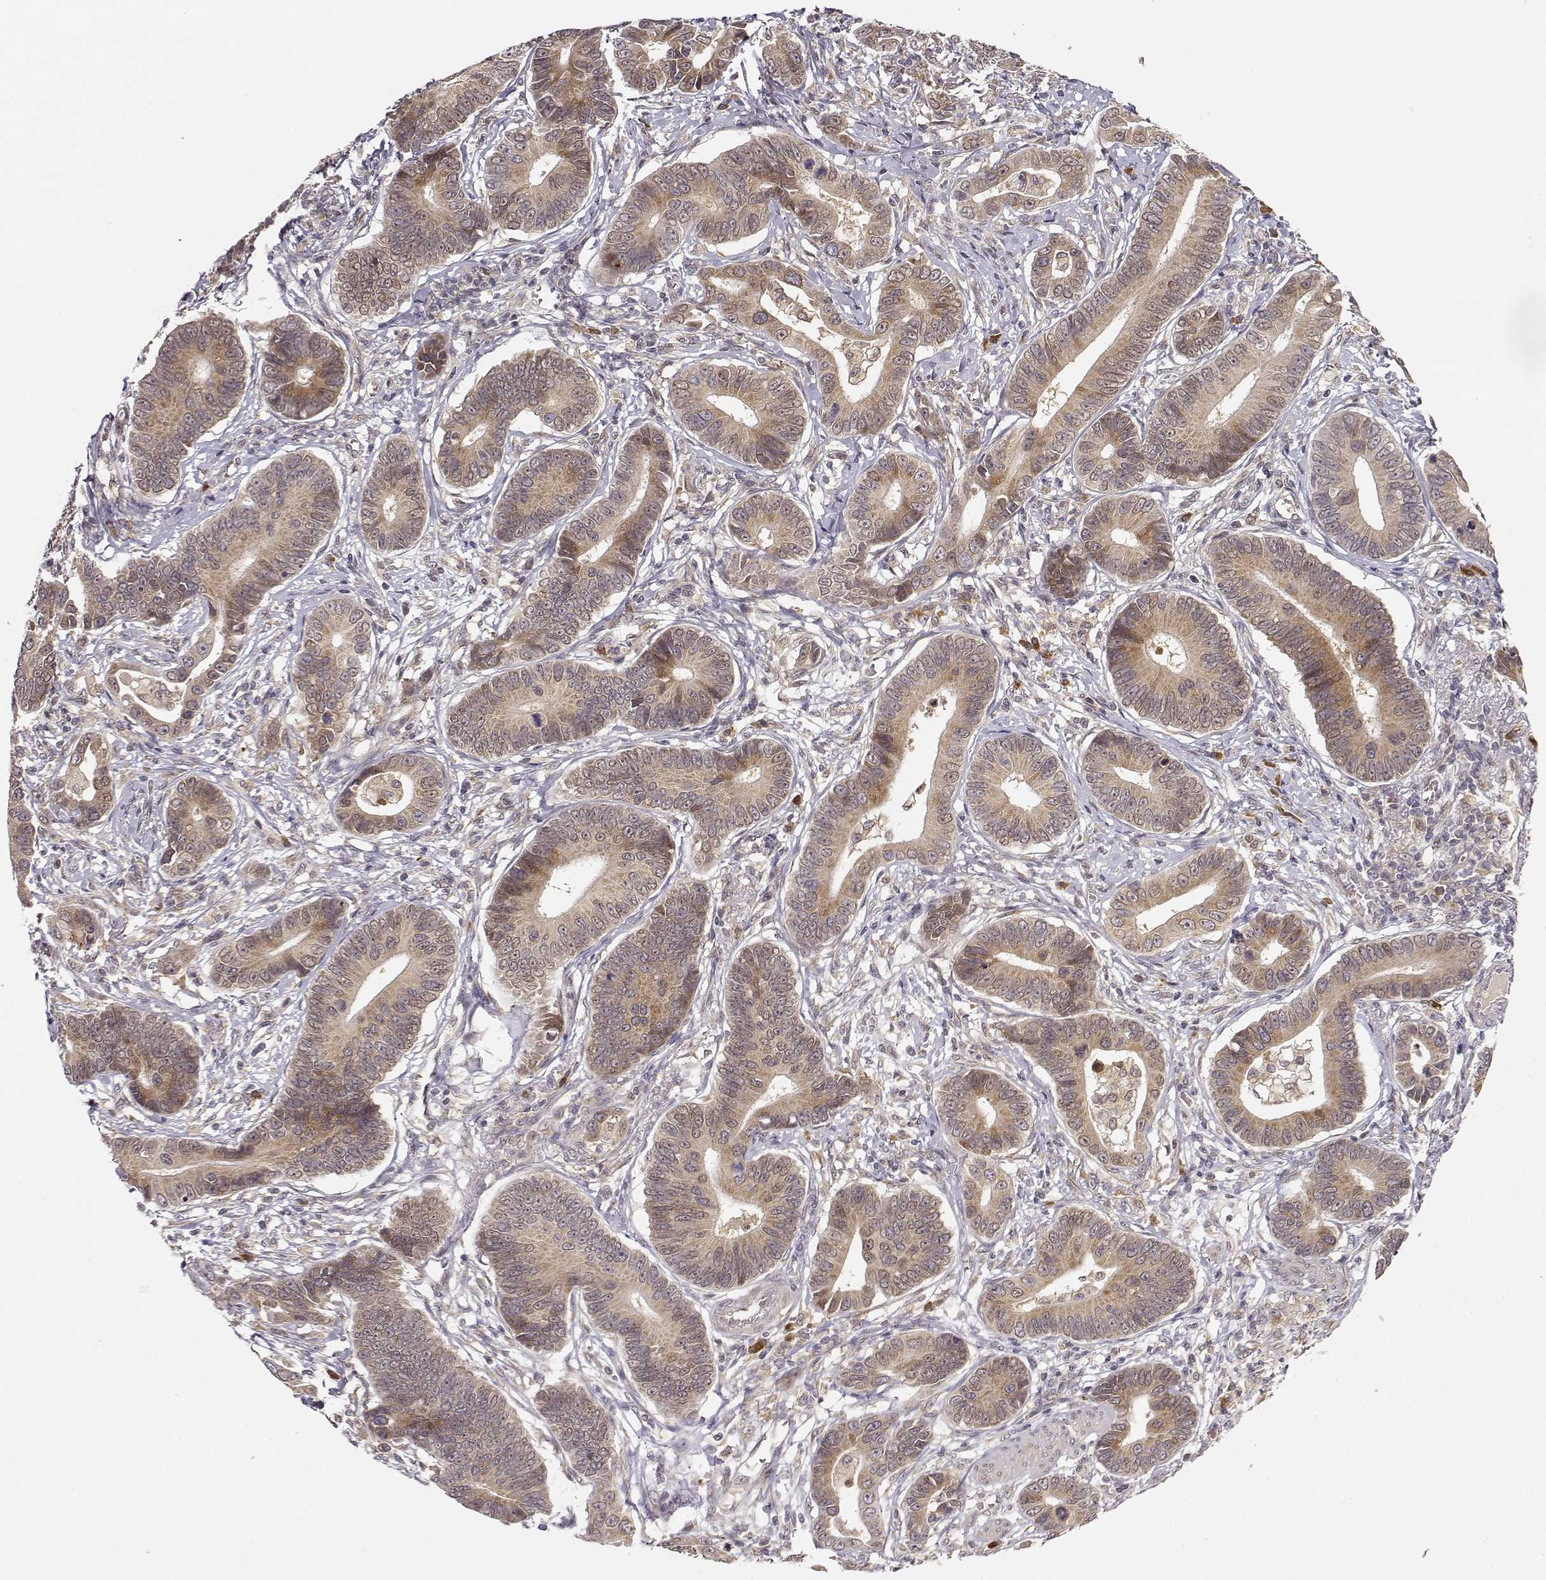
{"staining": {"intensity": "weak", "quantity": ">75%", "location": "cytoplasmic/membranous"}, "tissue": "stomach cancer", "cell_type": "Tumor cells", "image_type": "cancer", "snomed": [{"axis": "morphology", "description": "Adenocarcinoma, NOS"}, {"axis": "topography", "description": "Stomach"}], "caption": "Approximately >75% of tumor cells in stomach cancer (adenocarcinoma) show weak cytoplasmic/membranous protein expression as visualized by brown immunohistochemical staining.", "gene": "ERGIC2", "patient": {"sex": "male", "age": 84}}